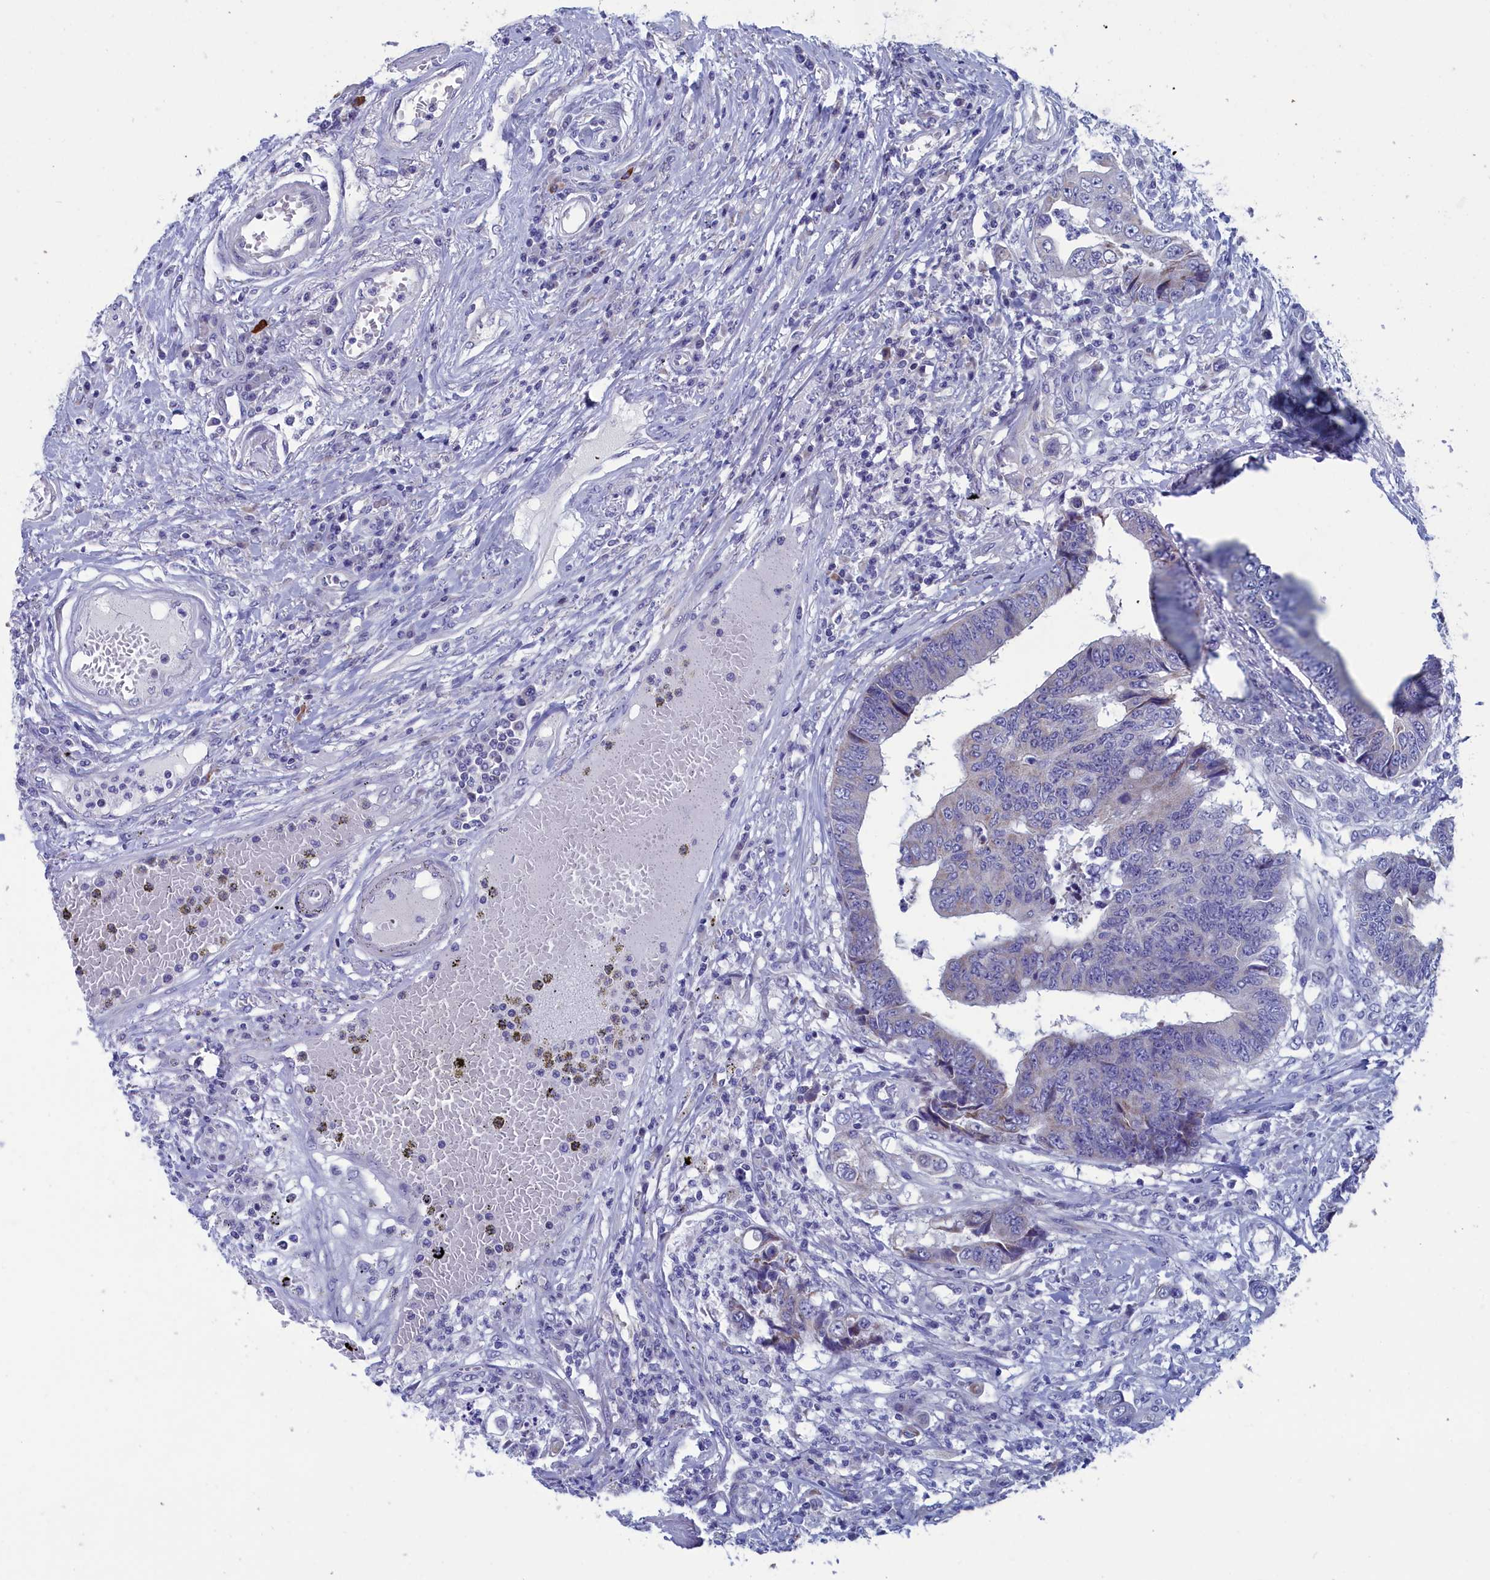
{"staining": {"intensity": "negative", "quantity": "none", "location": "none"}, "tissue": "colorectal cancer", "cell_type": "Tumor cells", "image_type": "cancer", "snomed": [{"axis": "morphology", "description": "Adenocarcinoma, NOS"}, {"axis": "topography", "description": "Rectum"}], "caption": "Colorectal adenocarcinoma was stained to show a protein in brown. There is no significant staining in tumor cells. (Brightfield microscopy of DAB immunohistochemistry (IHC) at high magnification).", "gene": "NIBAN3", "patient": {"sex": "male", "age": 84}}